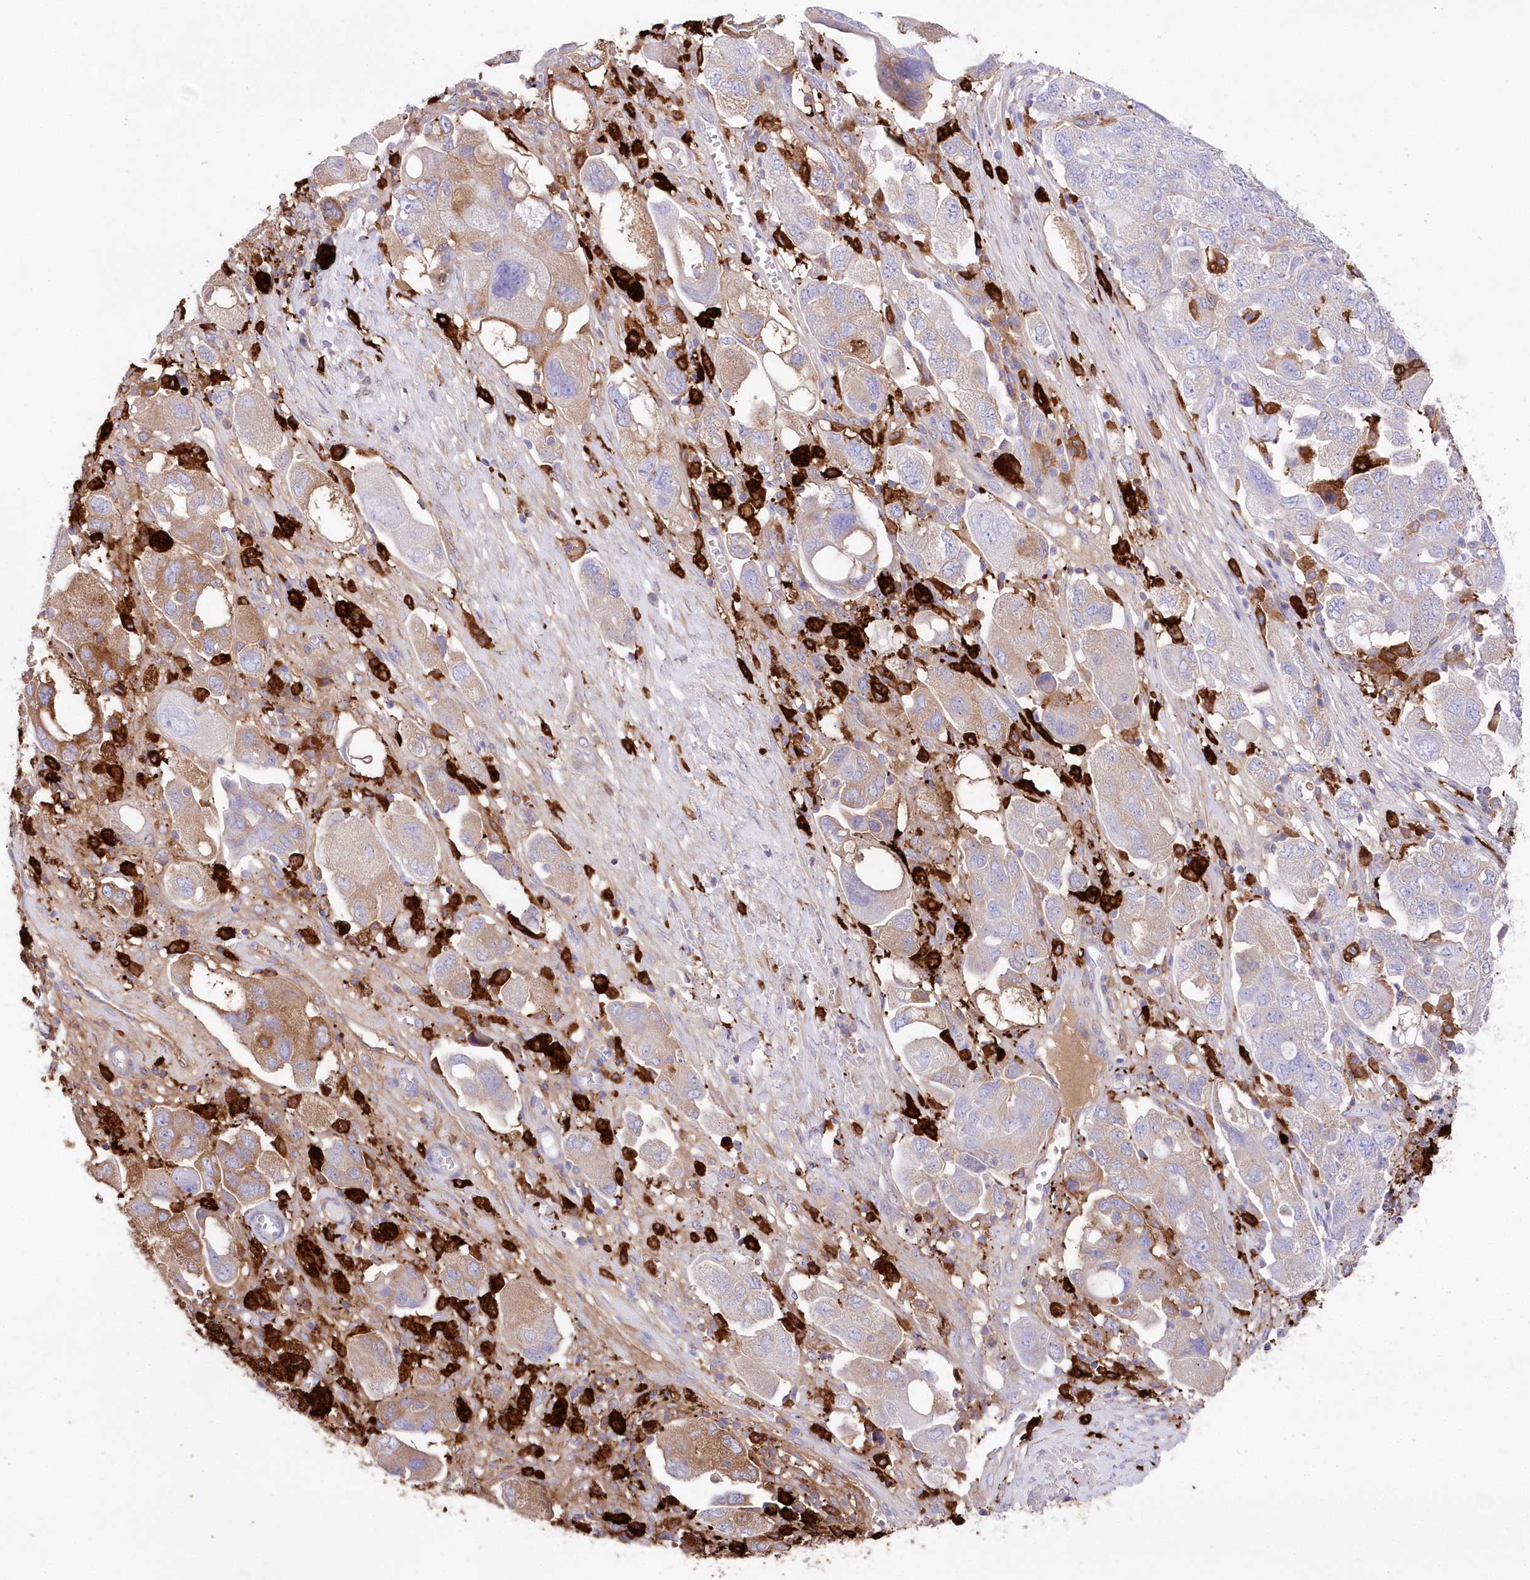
{"staining": {"intensity": "moderate", "quantity": "25%-75%", "location": "cytoplasmic/membranous"}, "tissue": "ovarian cancer", "cell_type": "Tumor cells", "image_type": "cancer", "snomed": [{"axis": "morphology", "description": "Carcinoma, NOS"}, {"axis": "morphology", "description": "Cystadenocarcinoma, serous, NOS"}, {"axis": "topography", "description": "Ovary"}], "caption": "Ovarian carcinoma stained for a protein exhibits moderate cytoplasmic/membranous positivity in tumor cells.", "gene": "DNAJC19", "patient": {"sex": "female", "age": 69}}